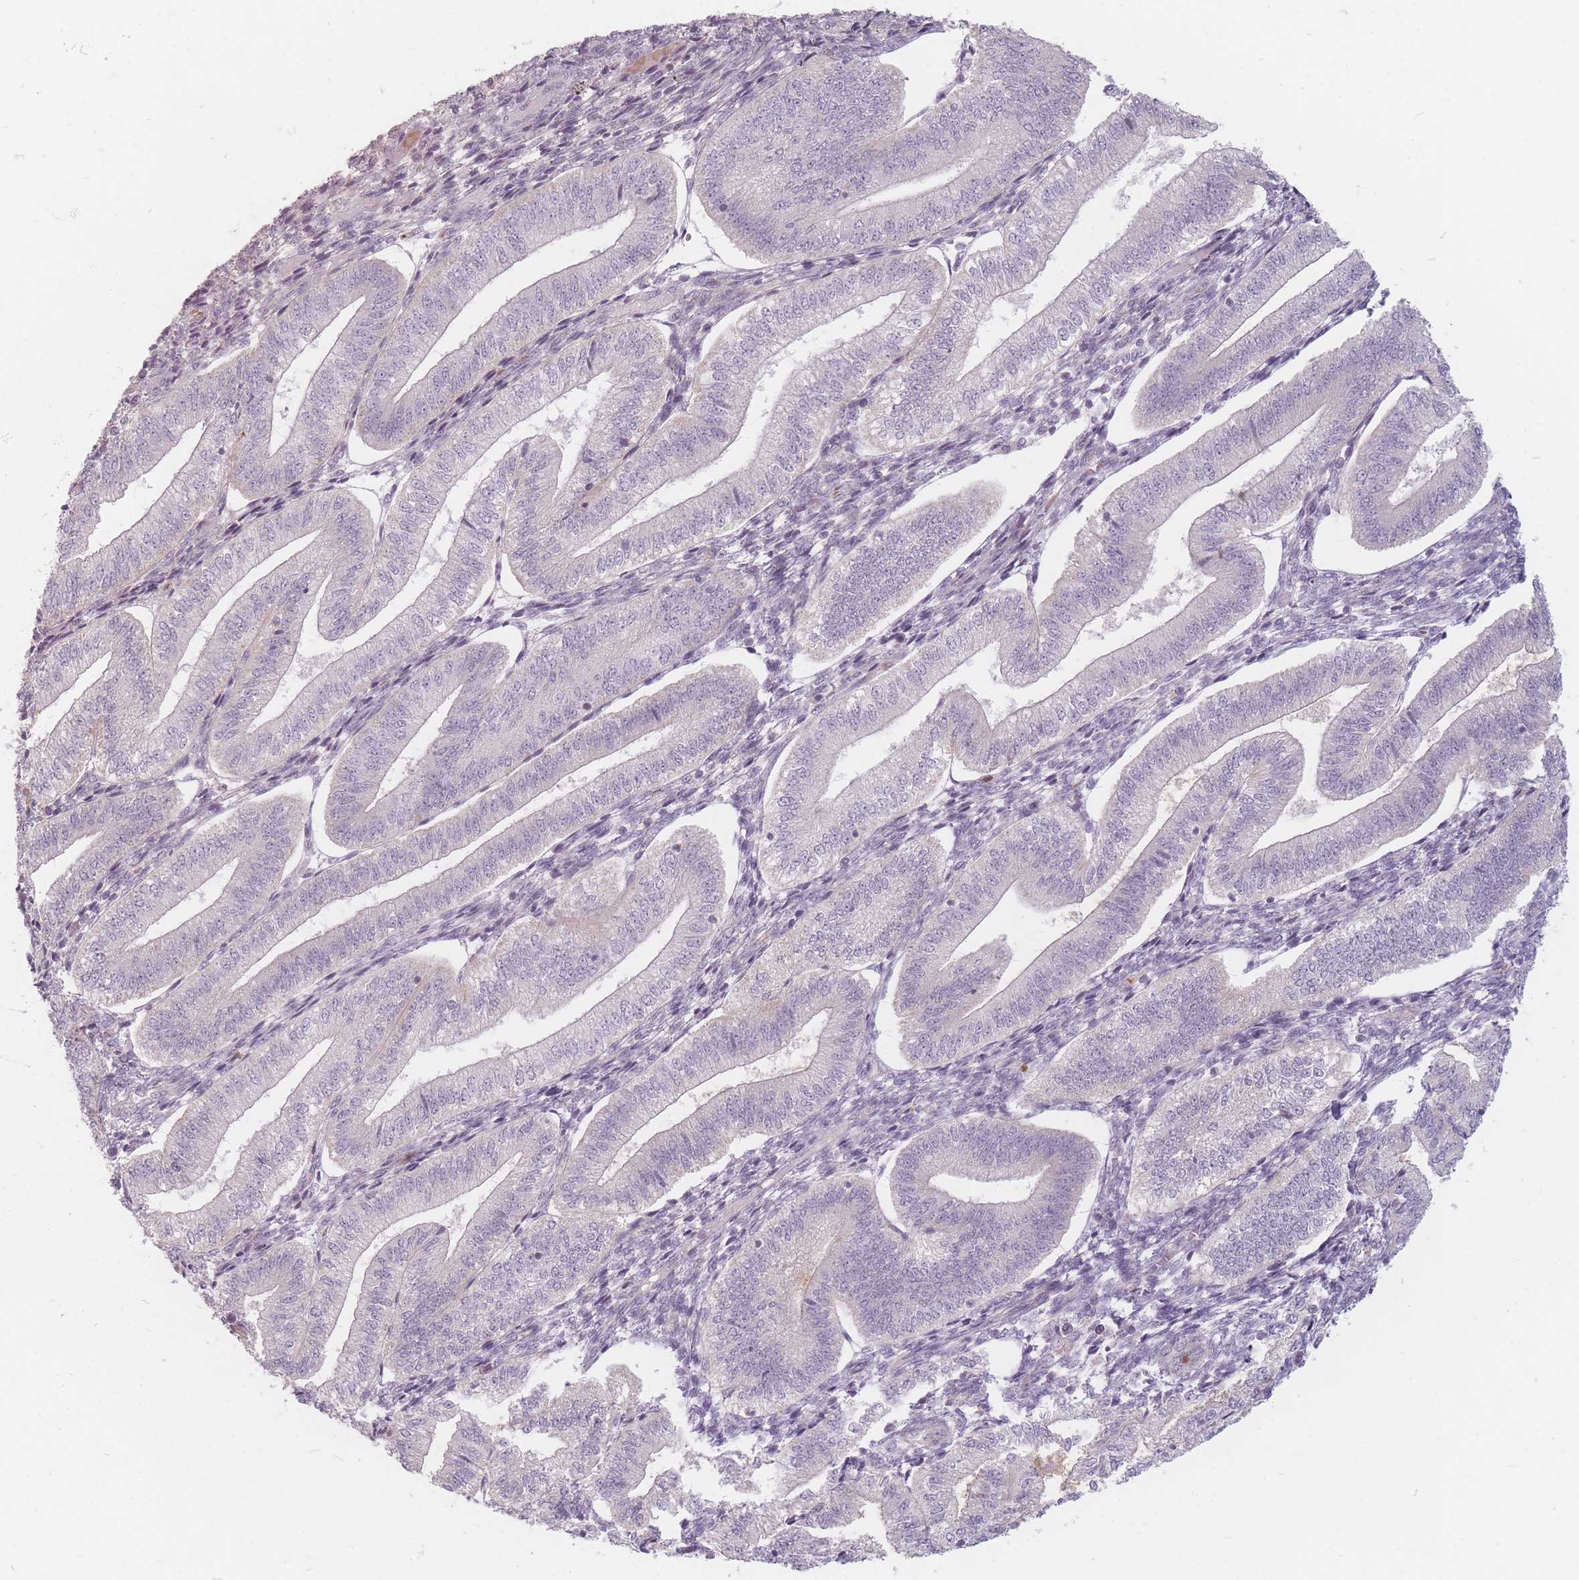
{"staining": {"intensity": "negative", "quantity": "none", "location": "none"}, "tissue": "endometrium", "cell_type": "Cells in endometrial stroma", "image_type": "normal", "snomed": [{"axis": "morphology", "description": "Normal tissue, NOS"}, {"axis": "topography", "description": "Endometrium"}], "caption": "This is a image of immunohistochemistry (IHC) staining of unremarkable endometrium, which shows no positivity in cells in endometrial stroma.", "gene": "CHCHD7", "patient": {"sex": "female", "age": 34}}